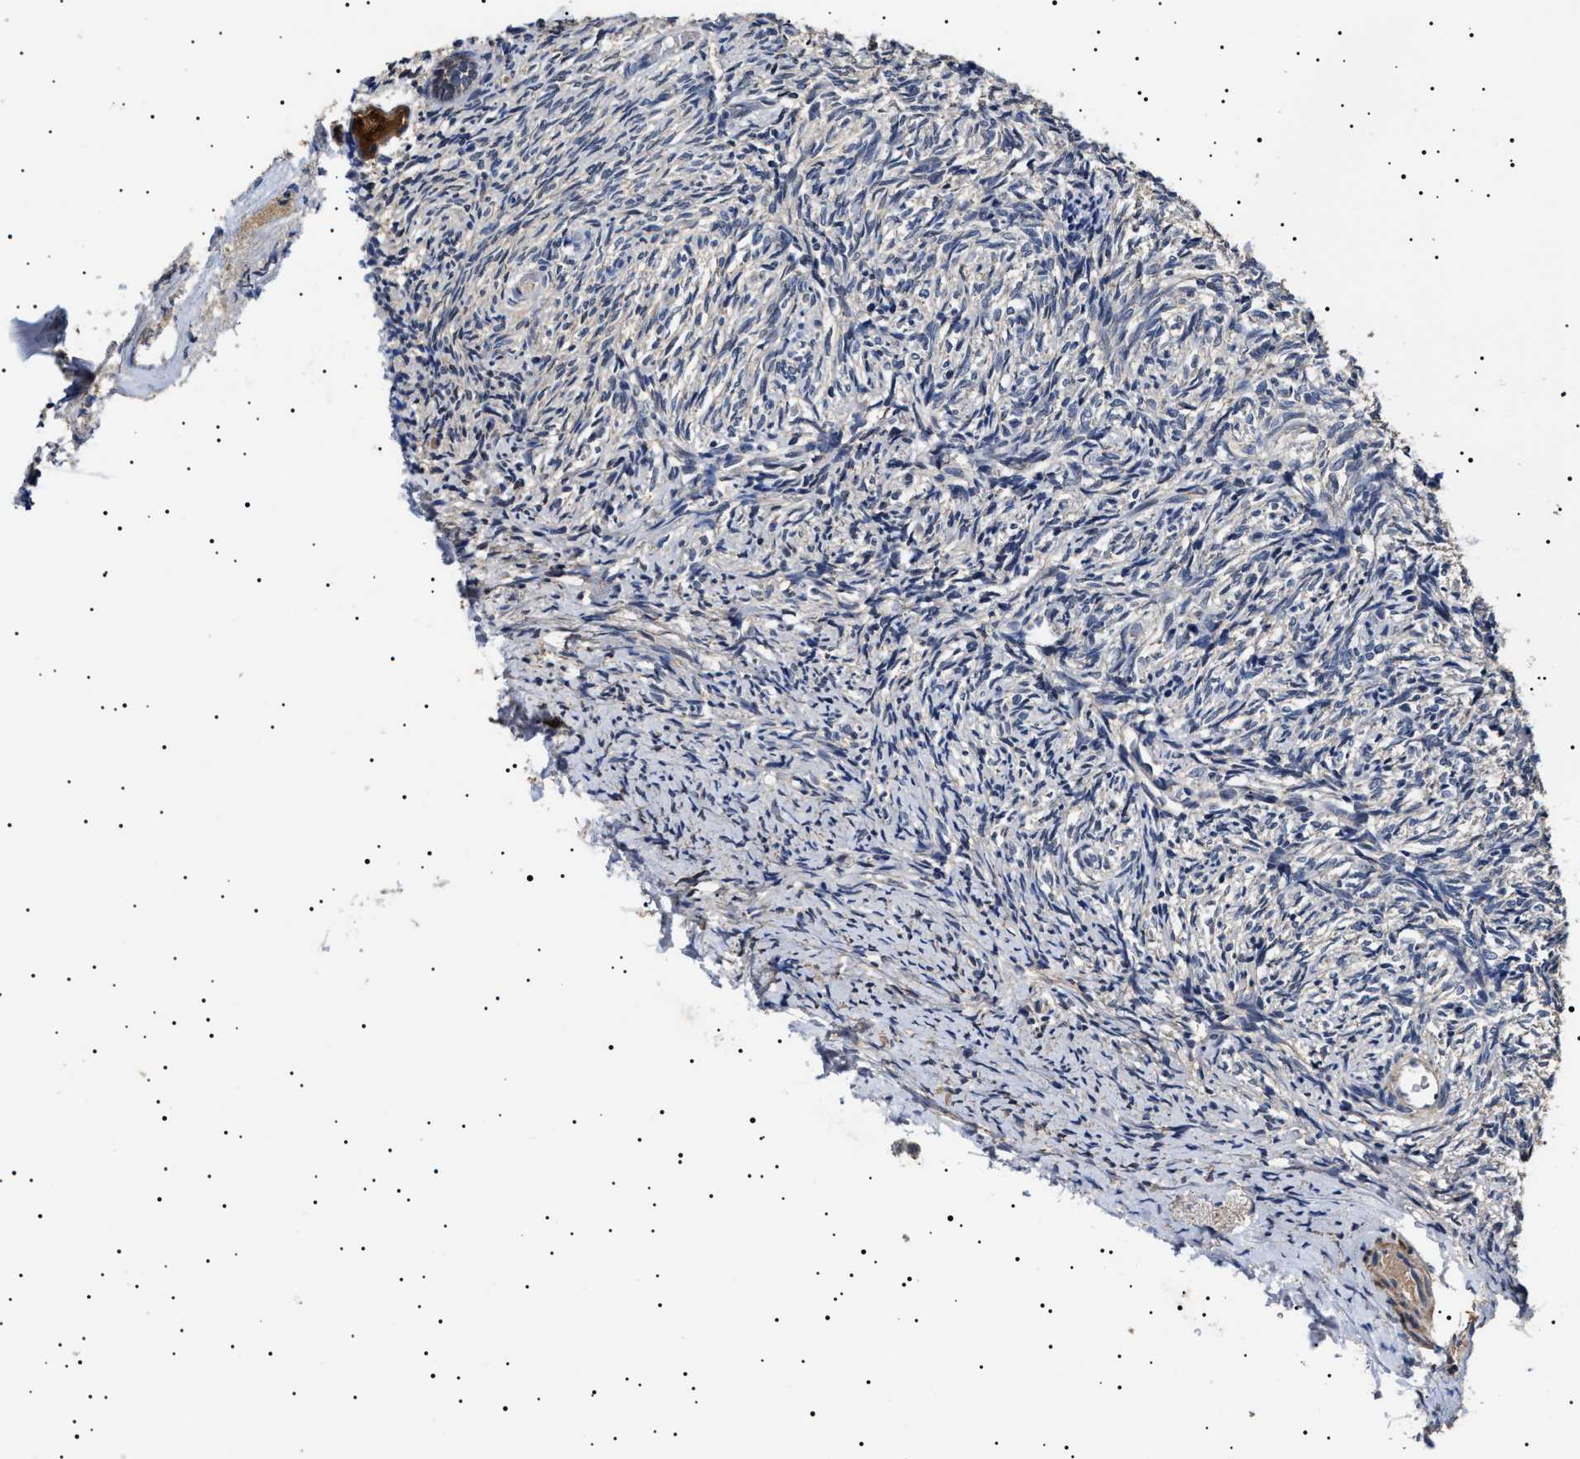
{"staining": {"intensity": "negative", "quantity": "none", "location": "none"}, "tissue": "ovary", "cell_type": "Ovarian stroma cells", "image_type": "normal", "snomed": [{"axis": "morphology", "description": "Normal tissue, NOS"}, {"axis": "topography", "description": "Ovary"}], "caption": "There is no significant positivity in ovarian stroma cells of ovary. Brightfield microscopy of immunohistochemistry stained with DAB (brown) and hematoxylin (blue), captured at high magnification.", "gene": "RAB34", "patient": {"sex": "female", "age": 41}}